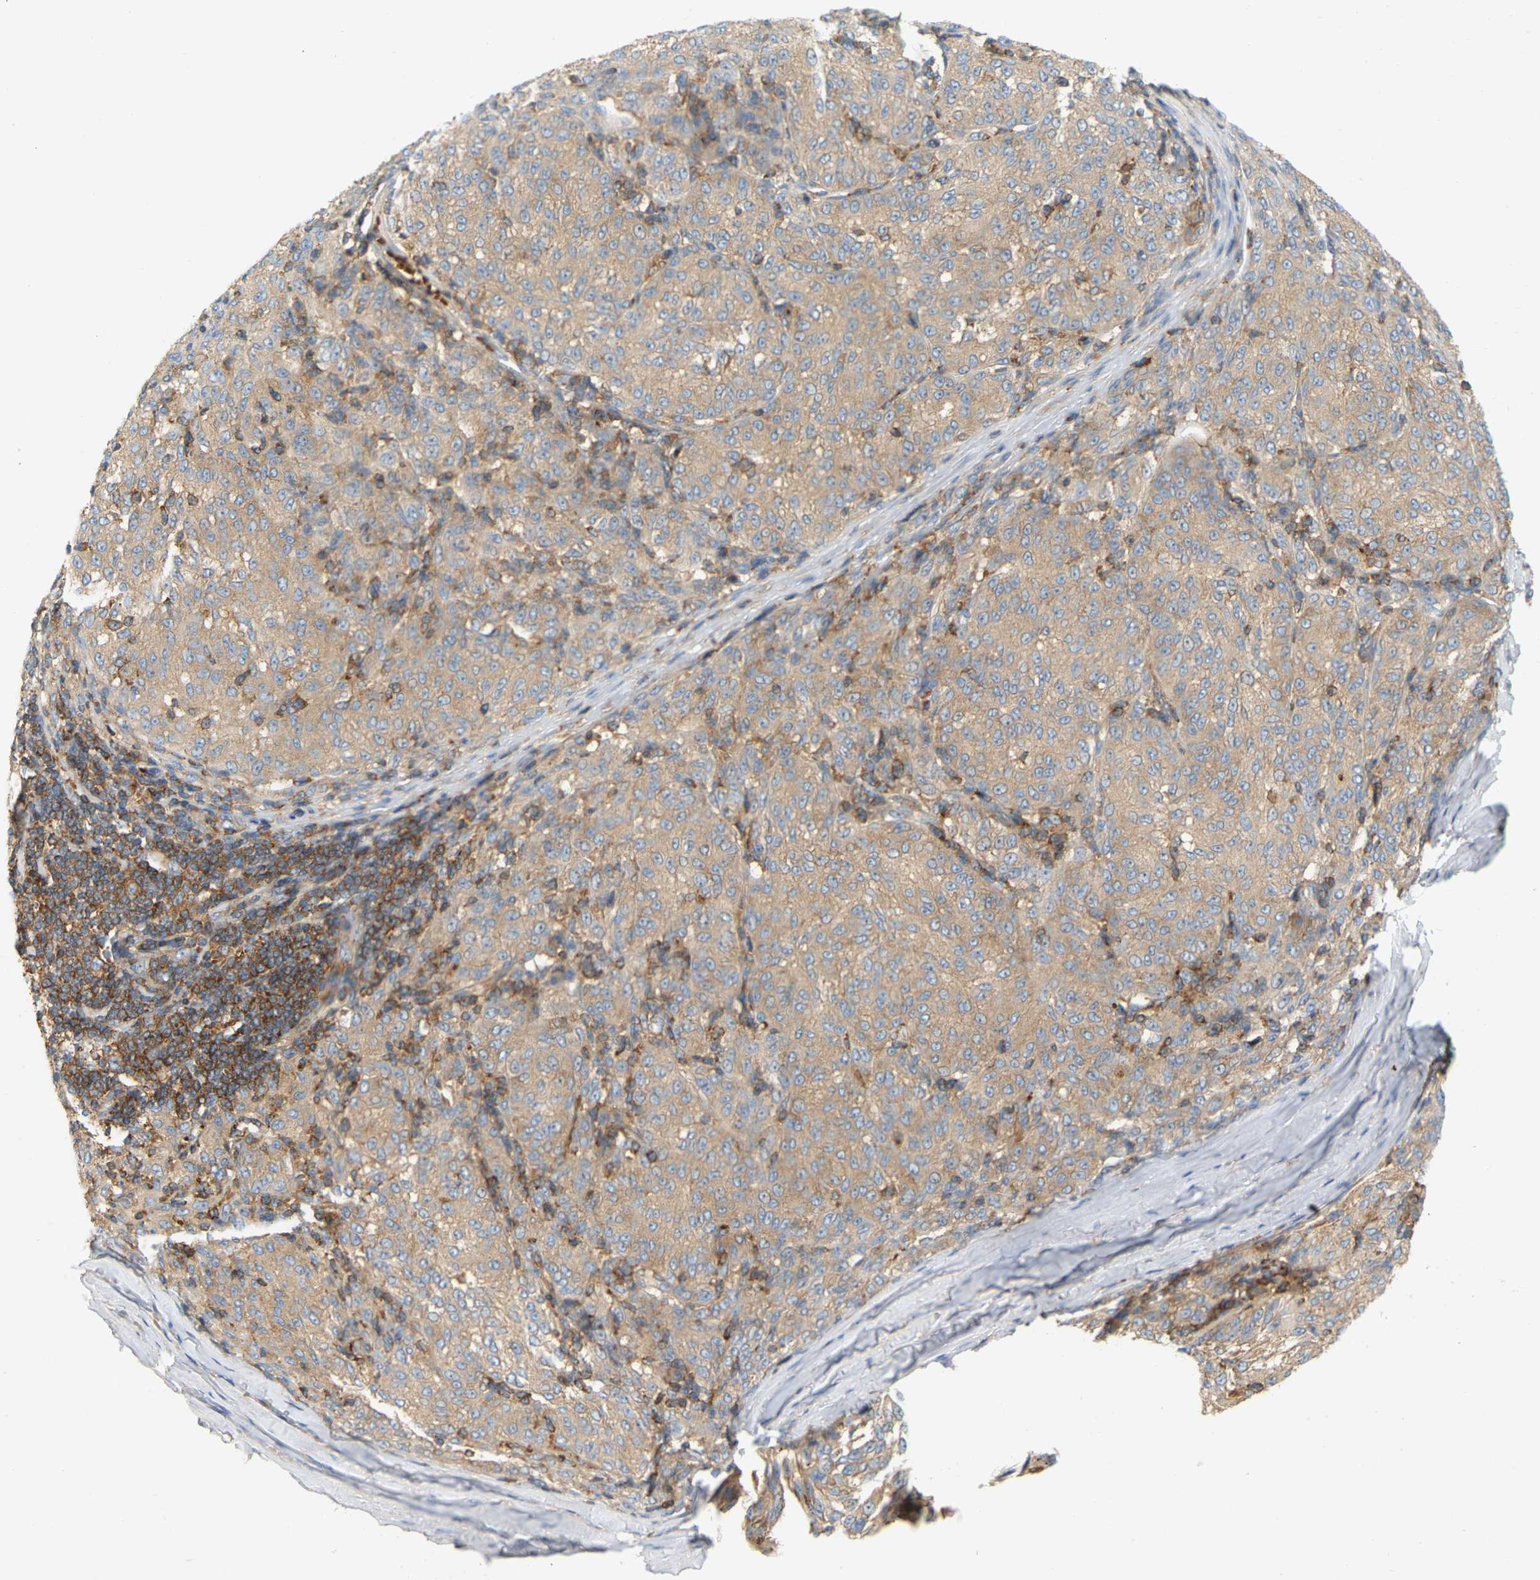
{"staining": {"intensity": "weak", "quantity": ">75%", "location": "cytoplasmic/membranous"}, "tissue": "melanoma", "cell_type": "Tumor cells", "image_type": "cancer", "snomed": [{"axis": "morphology", "description": "Malignant melanoma, NOS"}, {"axis": "topography", "description": "Skin"}], "caption": "Malignant melanoma stained for a protein demonstrates weak cytoplasmic/membranous positivity in tumor cells. The protein is shown in brown color, while the nuclei are stained blue.", "gene": "AKAP13", "patient": {"sex": "female", "age": 72}}